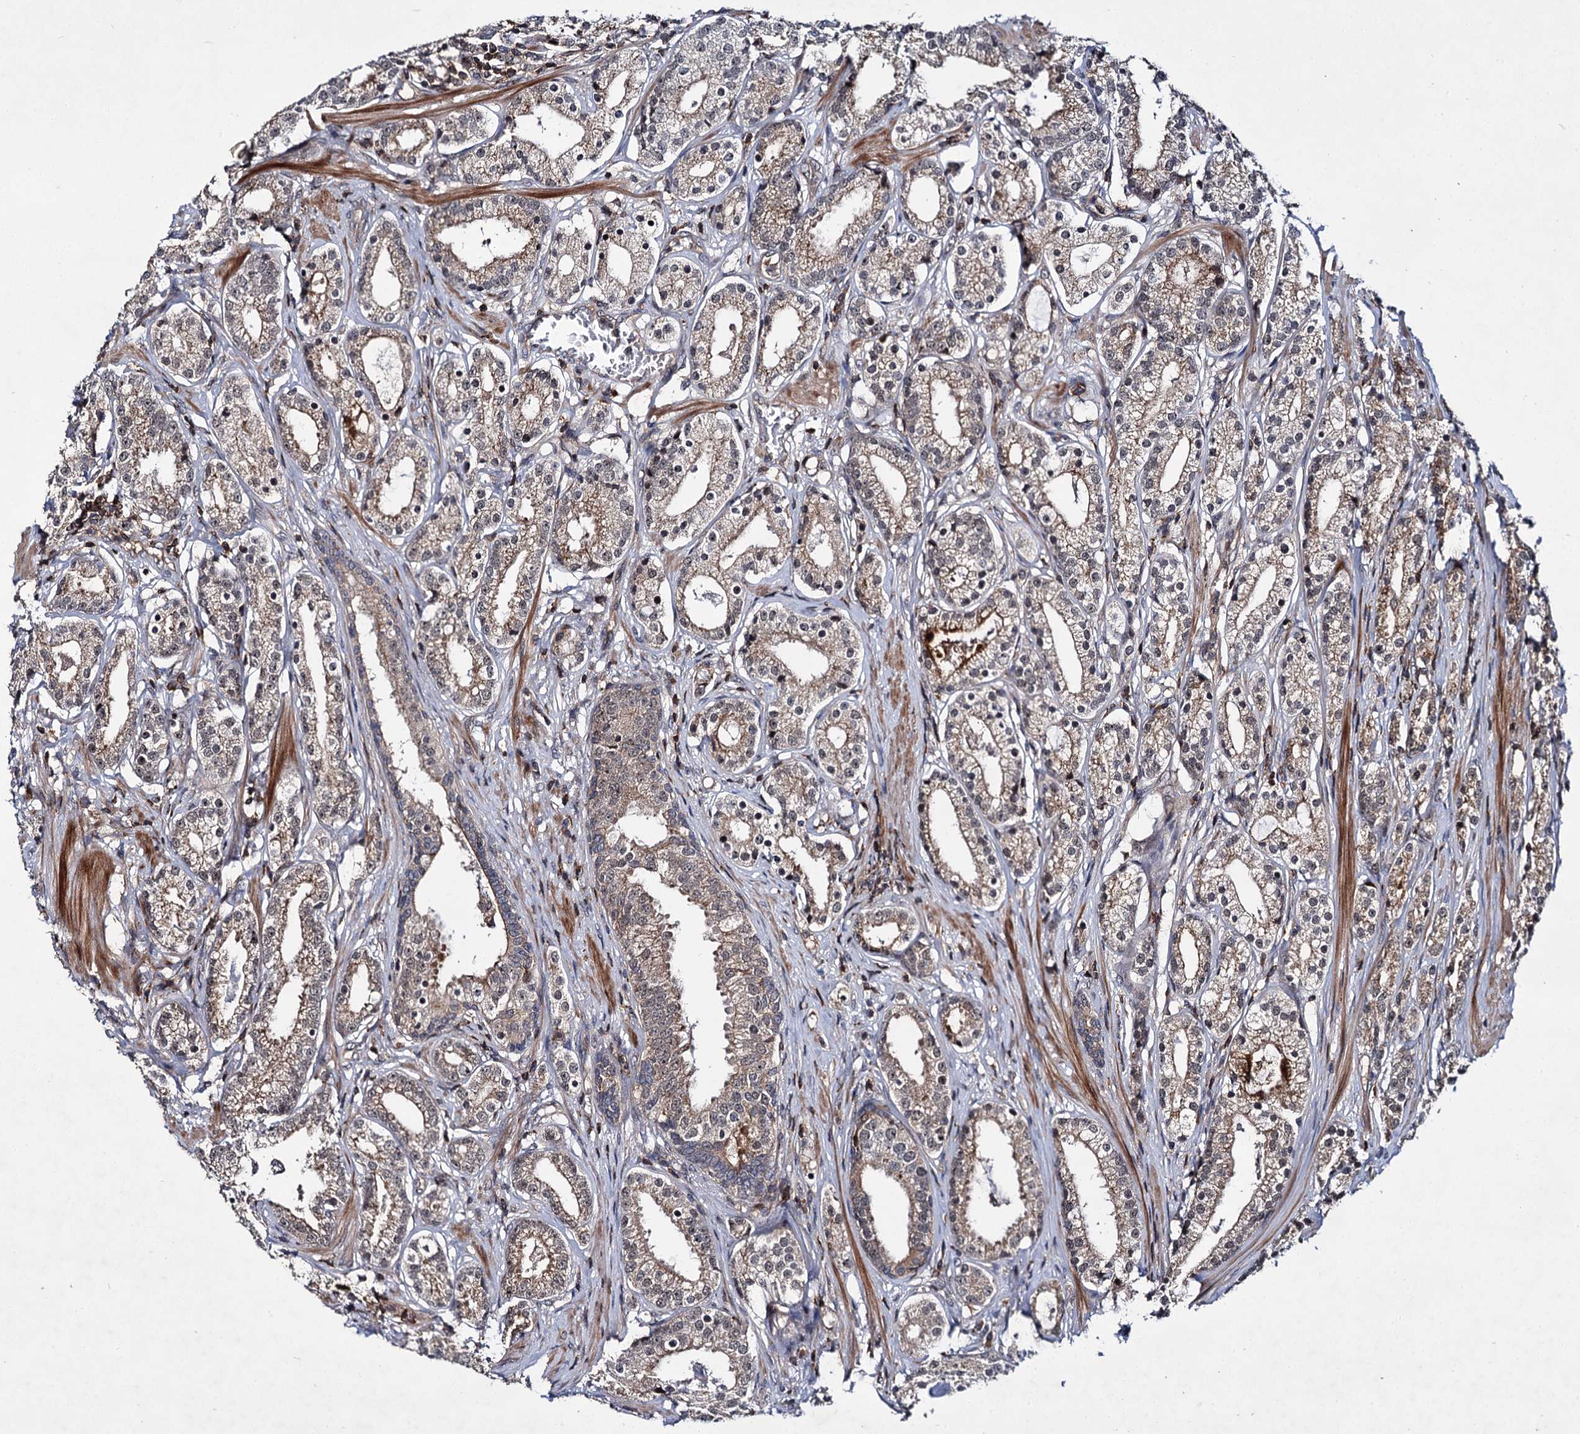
{"staining": {"intensity": "weak", "quantity": ">75%", "location": "cytoplasmic/membranous"}, "tissue": "prostate cancer", "cell_type": "Tumor cells", "image_type": "cancer", "snomed": [{"axis": "morphology", "description": "Adenocarcinoma, High grade"}, {"axis": "topography", "description": "Prostate"}], "caption": "Immunohistochemical staining of human prostate high-grade adenocarcinoma reveals weak cytoplasmic/membranous protein staining in about >75% of tumor cells.", "gene": "ABLIM1", "patient": {"sex": "male", "age": 69}}